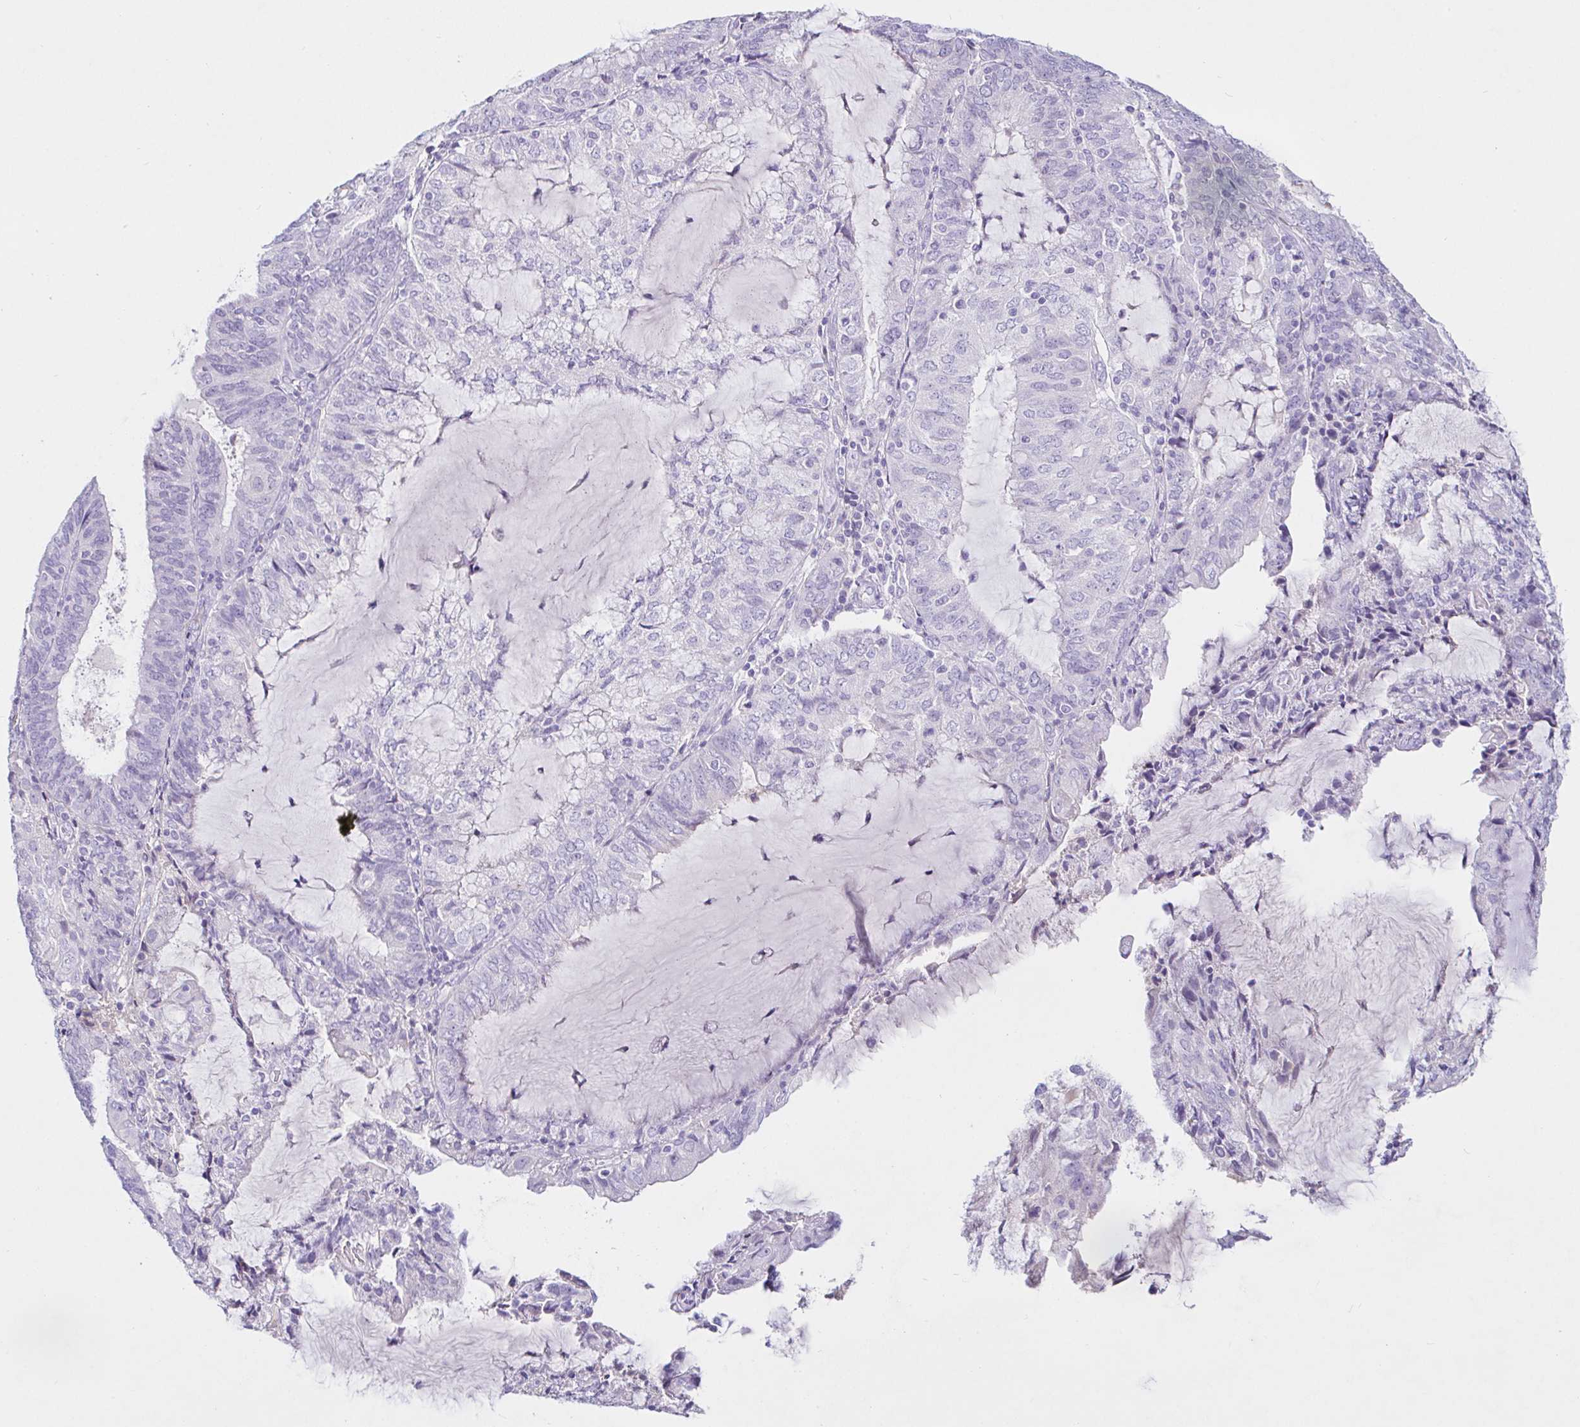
{"staining": {"intensity": "negative", "quantity": "none", "location": "none"}, "tissue": "endometrial cancer", "cell_type": "Tumor cells", "image_type": "cancer", "snomed": [{"axis": "morphology", "description": "Adenocarcinoma, NOS"}, {"axis": "topography", "description": "Endometrium"}], "caption": "The photomicrograph demonstrates no staining of tumor cells in endometrial cancer (adenocarcinoma).", "gene": "SAA4", "patient": {"sex": "female", "age": 81}}